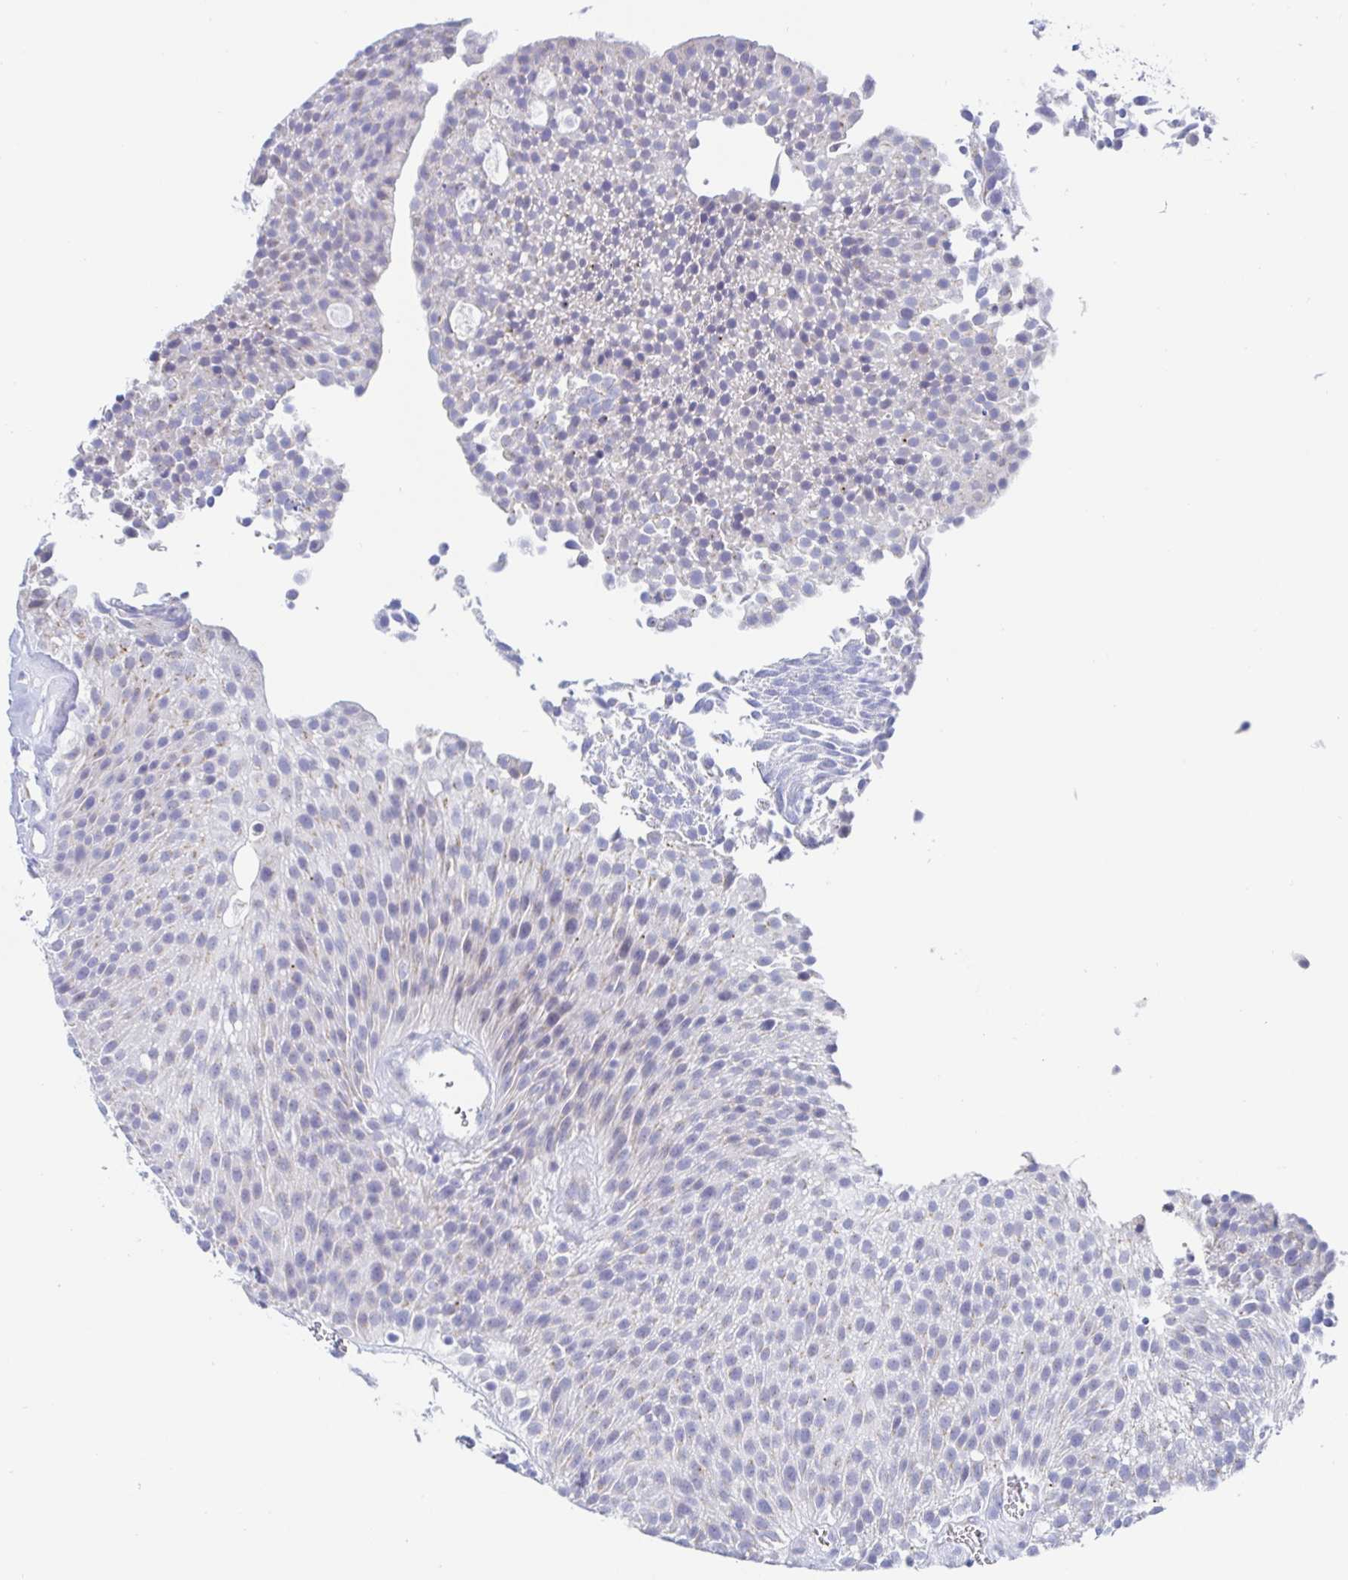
{"staining": {"intensity": "negative", "quantity": "none", "location": "none"}, "tissue": "urothelial cancer", "cell_type": "Tumor cells", "image_type": "cancer", "snomed": [{"axis": "morphology", "description": "Urothelial carcinoma, Low grade"}, {"axis": "topography", "description": "Urinary bladder"}], "caption": "IHC of urothelial cancer demonstrates no positivity in tumor cells. (DAB (3,3'-diaminobenzidine) IHC visualized using brightfield microscopy, high magnification).", "gene": "SIAH3", "patient": {"sex": "female", "age": 79}}